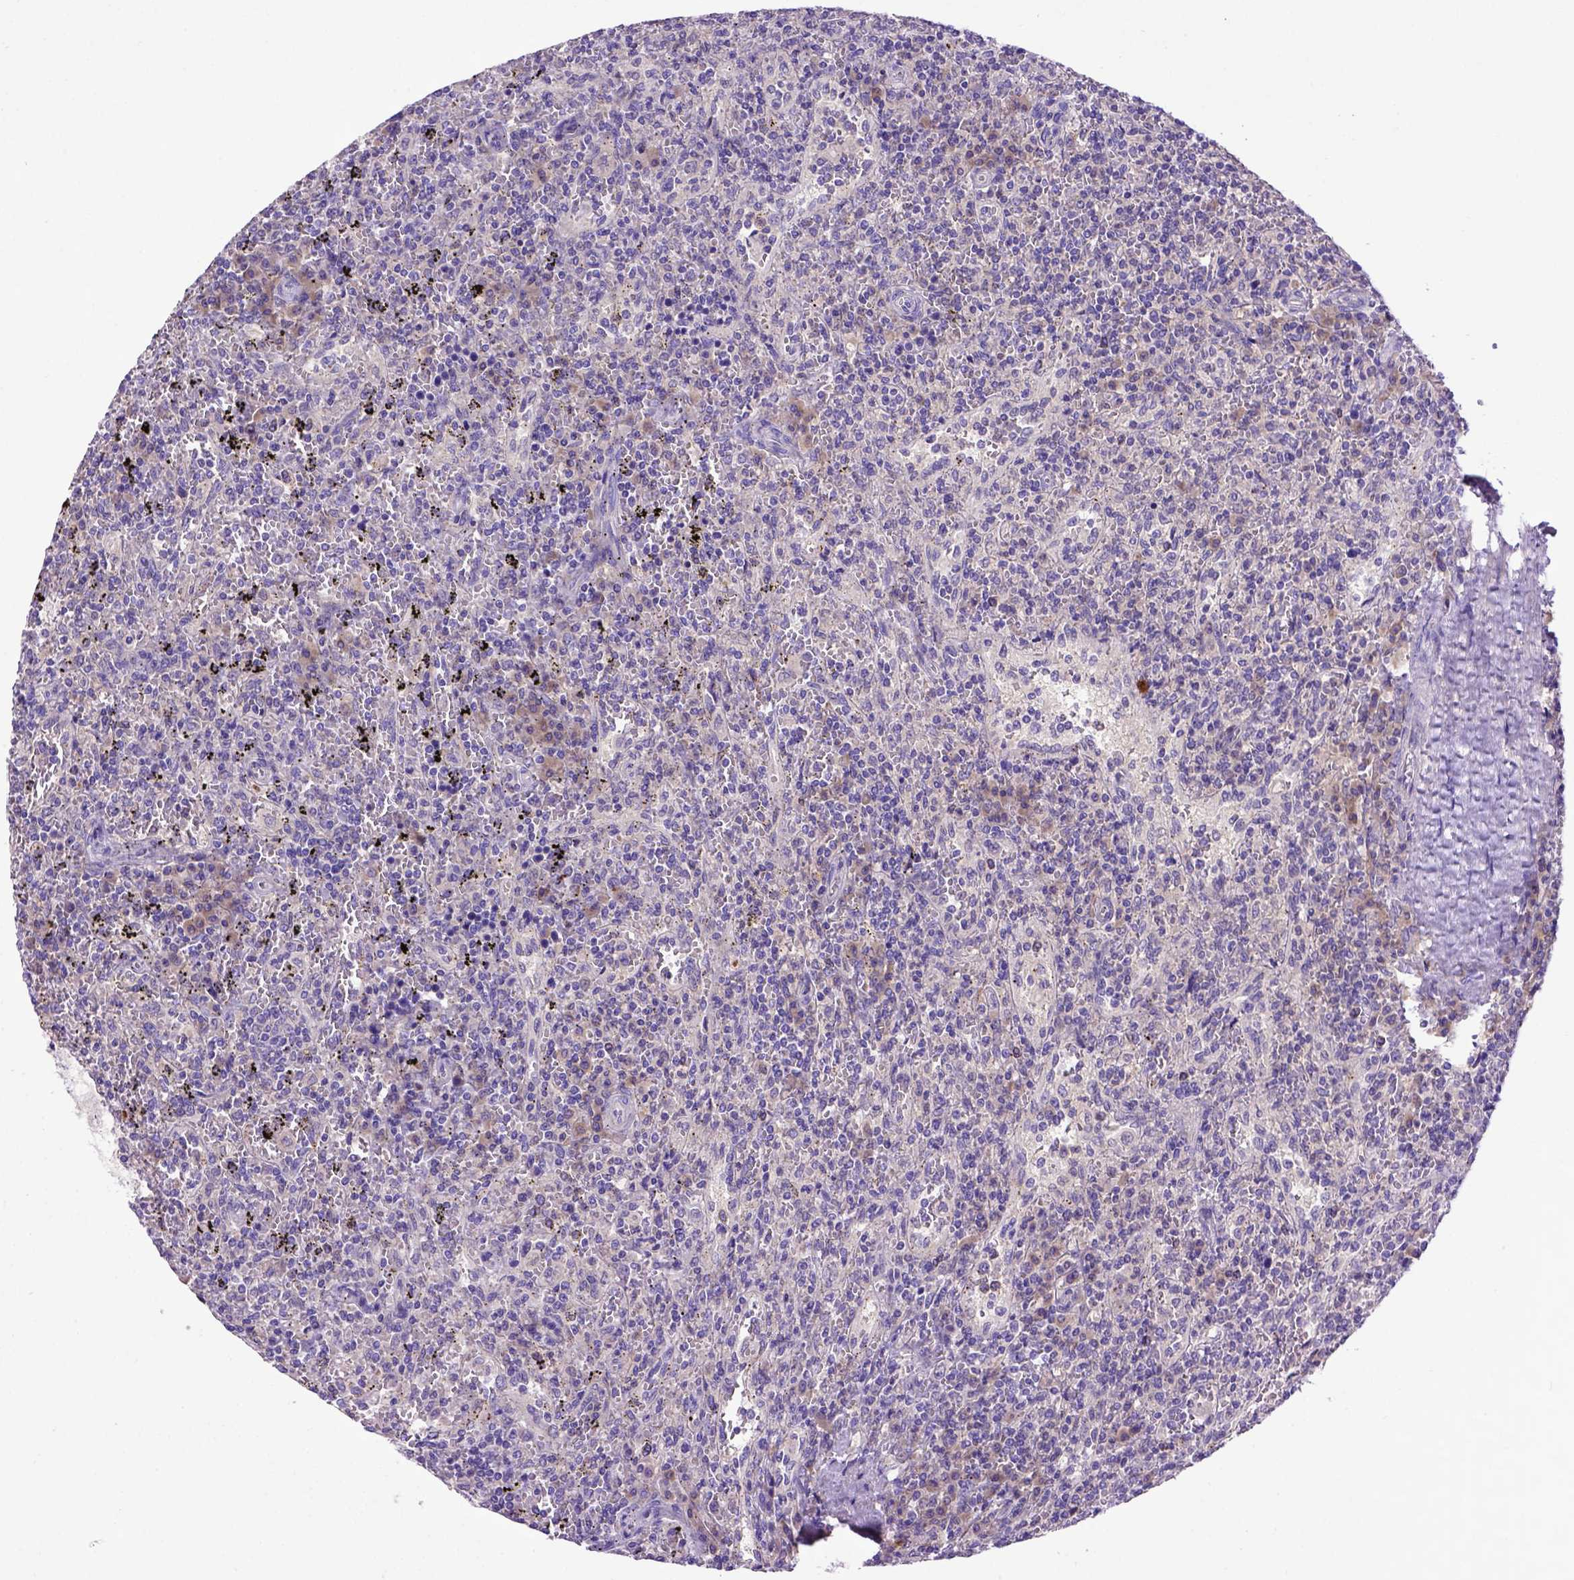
{"staining": {"intensity": "moderate", "quantity": "<25%", "location": "cytoplasmic/membranous"}, "tissue": "lymphoma", "cell_type": "Tumor cells", "image_type": "cancer", "snomed": [{"axis": "morphology", "description": "Malignant lymphoma, non-Hodgkin's type, Low grade"}, {"axis": "topography", "description": "Spleen"}], "caption": "Immunohistochemical staining of lymphoma reveals low levels of moderate cytoplasmic/membranous protein staining in approximately <25% of tumor cells.", "gene": "ADAM12", "patient": {"sex": "male", "age": 62}}